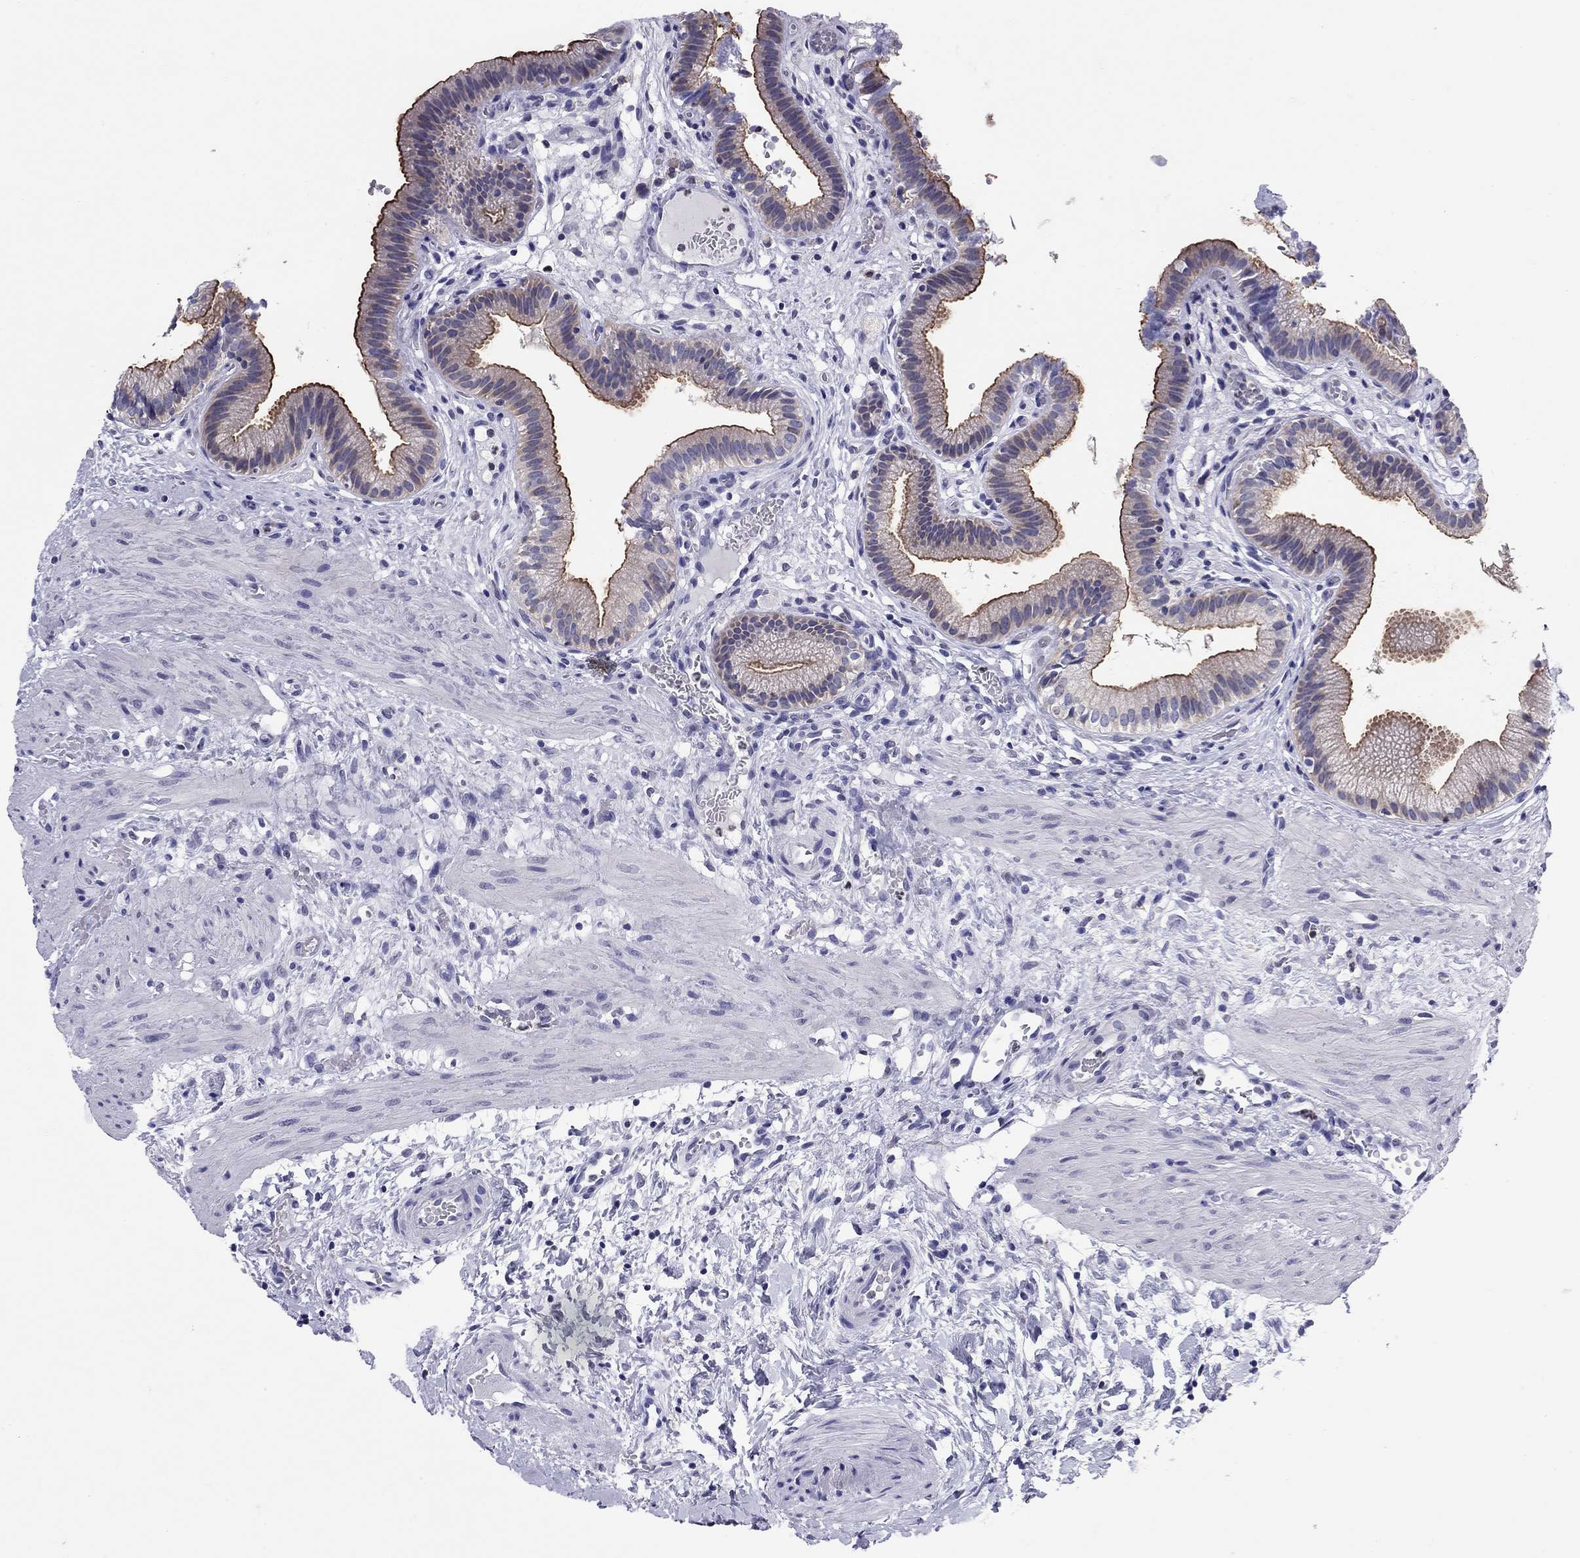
{"staining": {"intensity": "strong", "quantity": "25%-75%", "location": "cytoplasmic/membranous"}, "tissue": "gallbladder", "cell_type": "Glandular cells", "image_type": "normal", "snomed": [{"axis": "morphology", "description": "Normal tissue, NOS"}, {"axis": "topography", "description": "Gallbladder"}], "caption": "Normal gallbladder exhibits strong cytoplasmic/membranous staining in about 25%-75% of glandular cells (brown staining indicates protein expression, while blue staining denotes nuclei)..", "gene": "SLC46A2", "patient": {"sex": "female", "age": 24}}